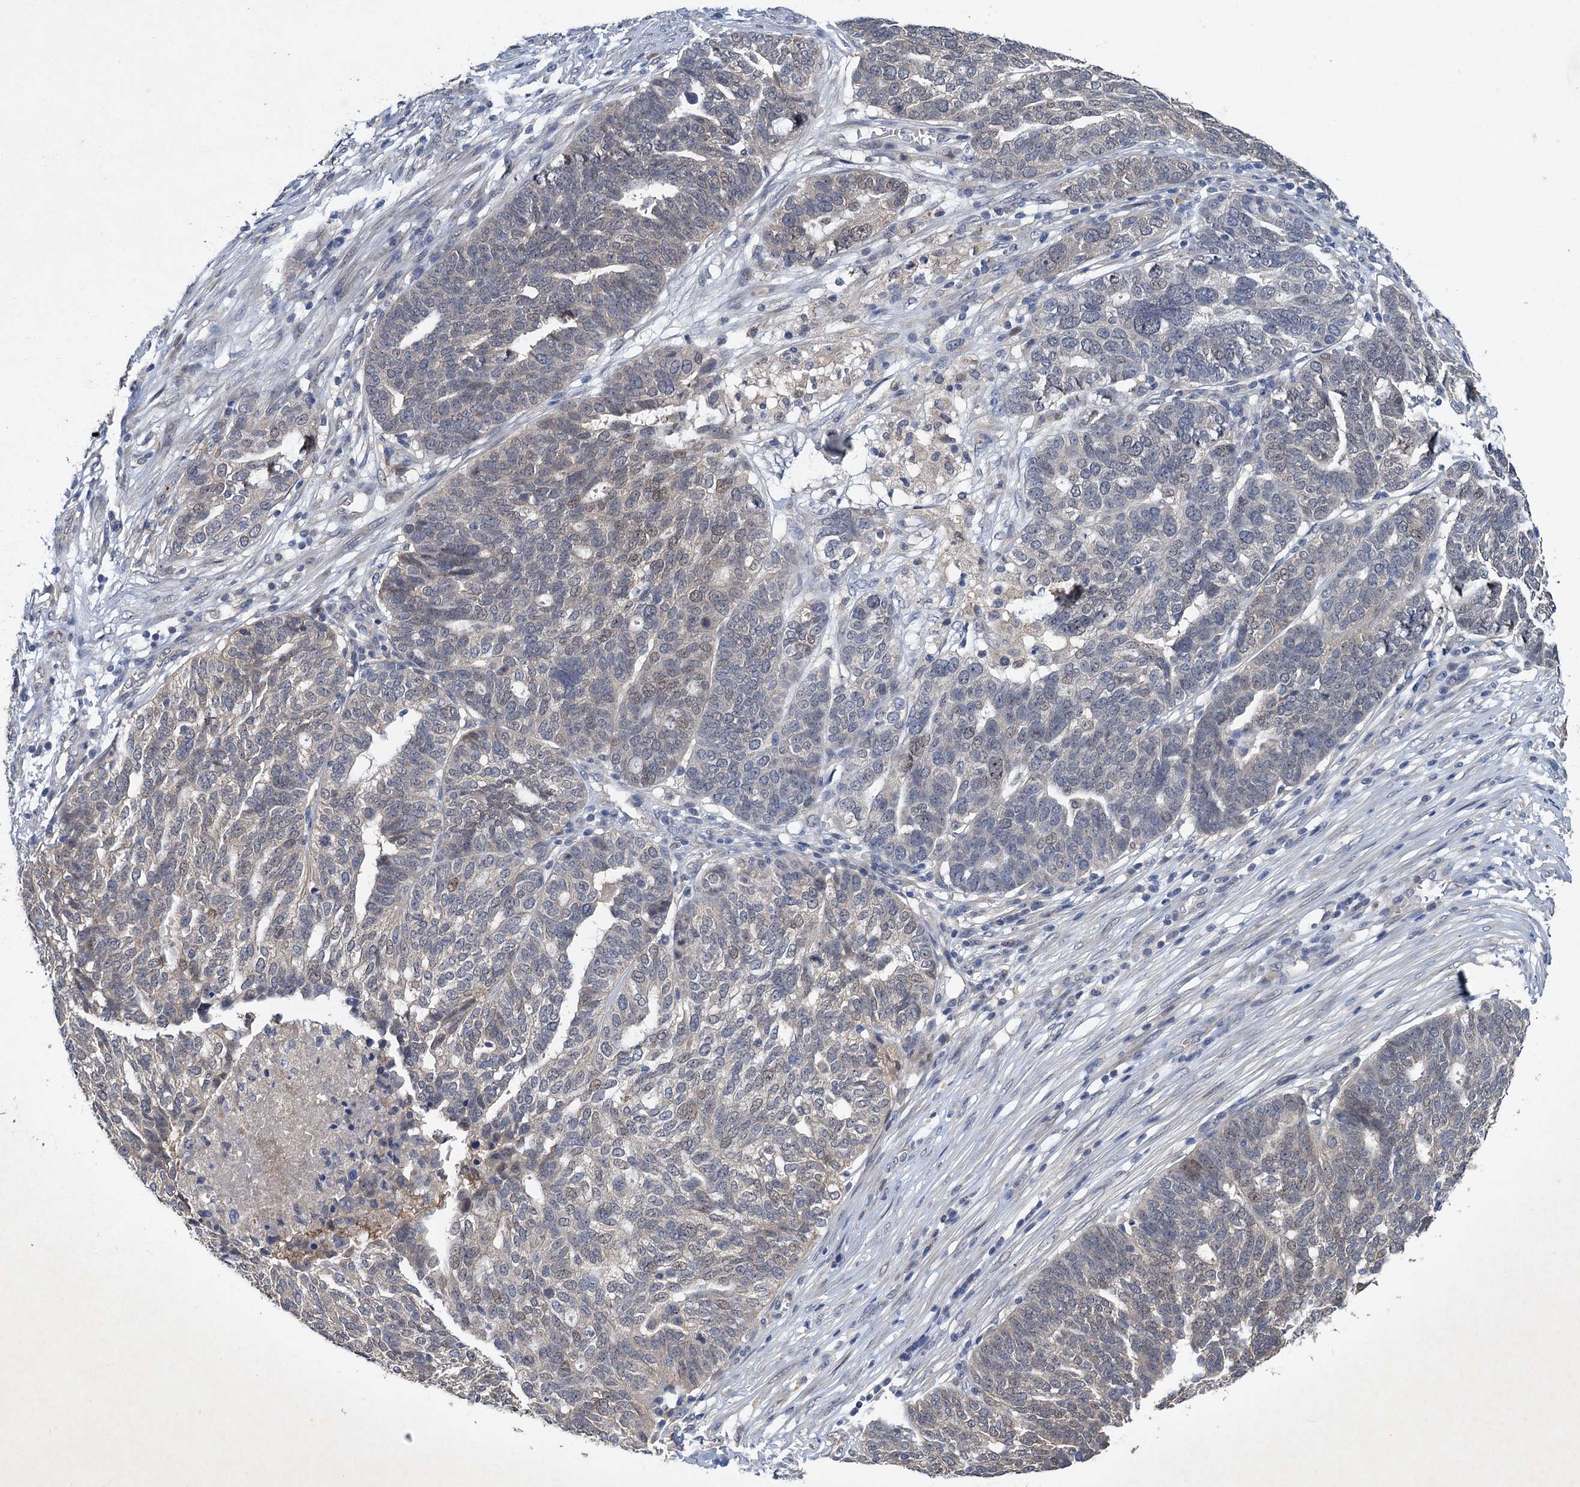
{"staining": {"intensity": "weak", "quantity": "<25%", "location": "nuclear"}, "tissue": "ovarian cancer", "cell_type": "Tumor cells", "image_type": "cancer", "snomed": [{"axis": "morphology", "description": "Cystadenocarcinoma, serous, NOS"}, {"axis": "topography", "description": "Ovary"}], "caption": "IHC of ovarian cancer shows no positivity in tumor cells.", "gene": "TMEM39B", "patient": {"sex": "female", "age": 59}}